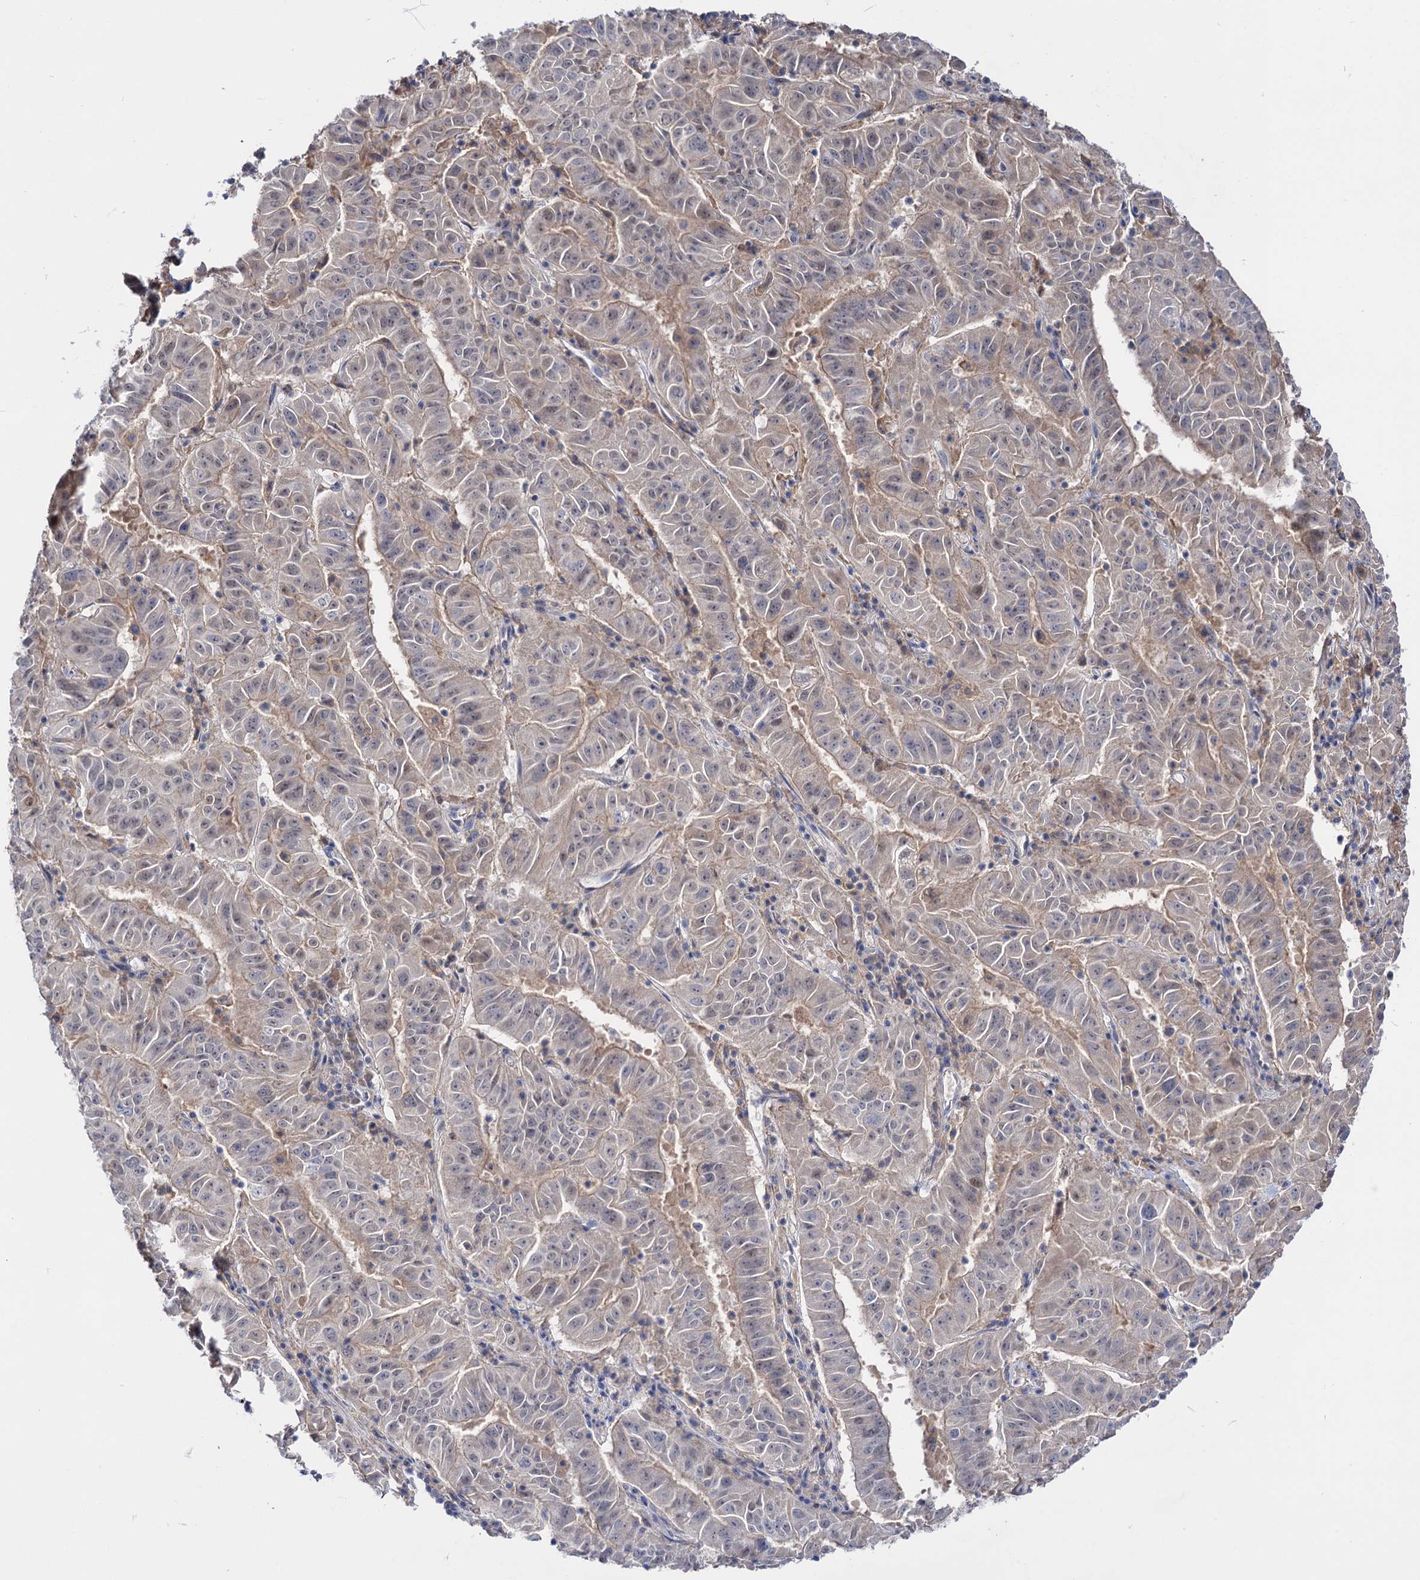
{"staining": {"intensity": "negative", "quantity": "none", "location": "none"}, "tissue": "pancreatic cancer", "cell_type": "Tumor cells", "image_type": "cancer", "snomed": [{"axis": "morphology", "description": "Adenocarcinoma, NOS"}, {"axis": "topography", "description": "Pancreas"}], "caption": "Pancreatic cancer (adenocarcinoma) was stained to show a protein in brown. There is no significant staining in tumor cells. (DAB immunohistochemistry visualized using brightfield microscopy, high magnification).", "gene": "NEK10", "patient": {"sex": "male", "age": 63}}